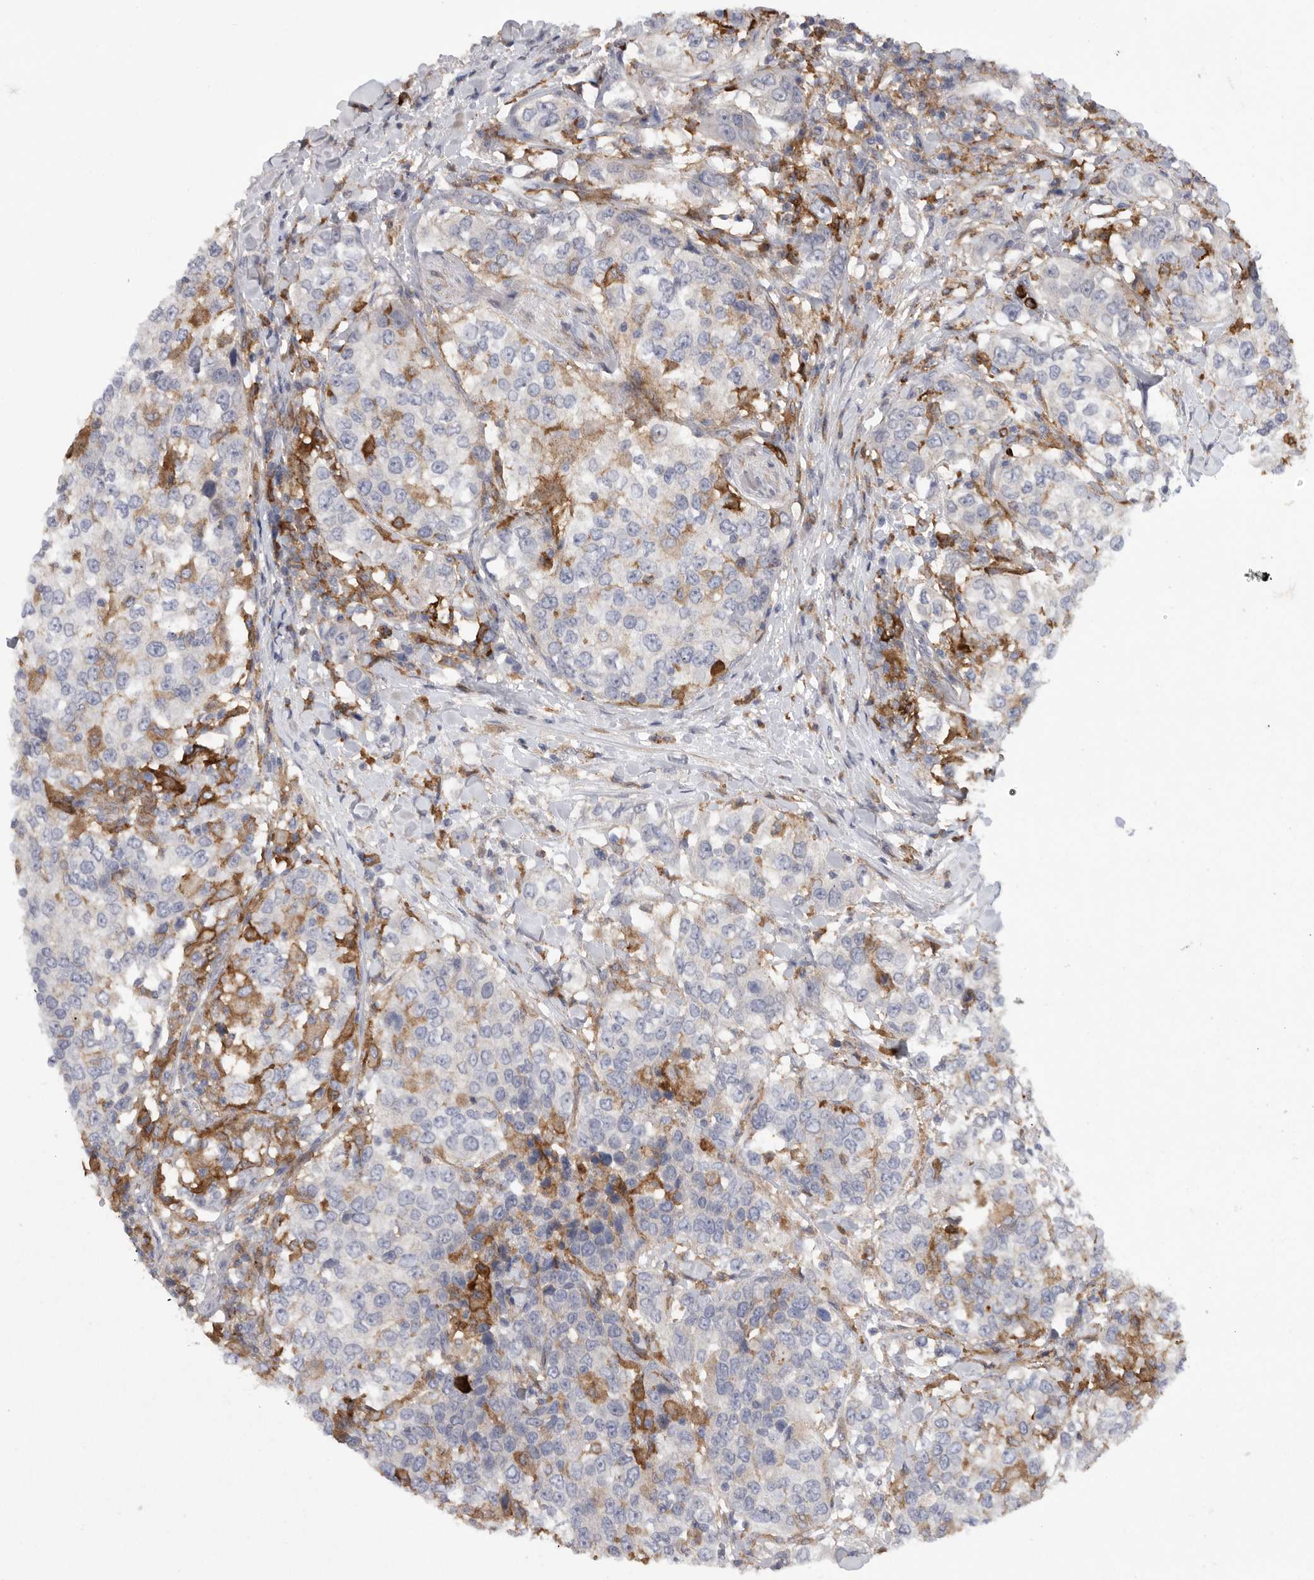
{"staining": {"intensity": "negative", "quantity": "none", "location": "none"}, "tissue": "urothelial cancer", "cell_type": "Tumor cells", "image_type": "cancer", "snomed": [{"axis": "morphology", "description": "Urothelial carcinoma, High grade"}, {"axis": "topography", "description": "Urinary bladder"}], "caption": "Immunohistochemistry (IHC) micrograph of neoplastic tissue: urothelial cancer stained with DAB (3,3'-diaminobenzidine) reveals no significant protein expression in tumor cells.", "gene": "SIGLEC10", "patient": {"sex": "female", "age": 80}}